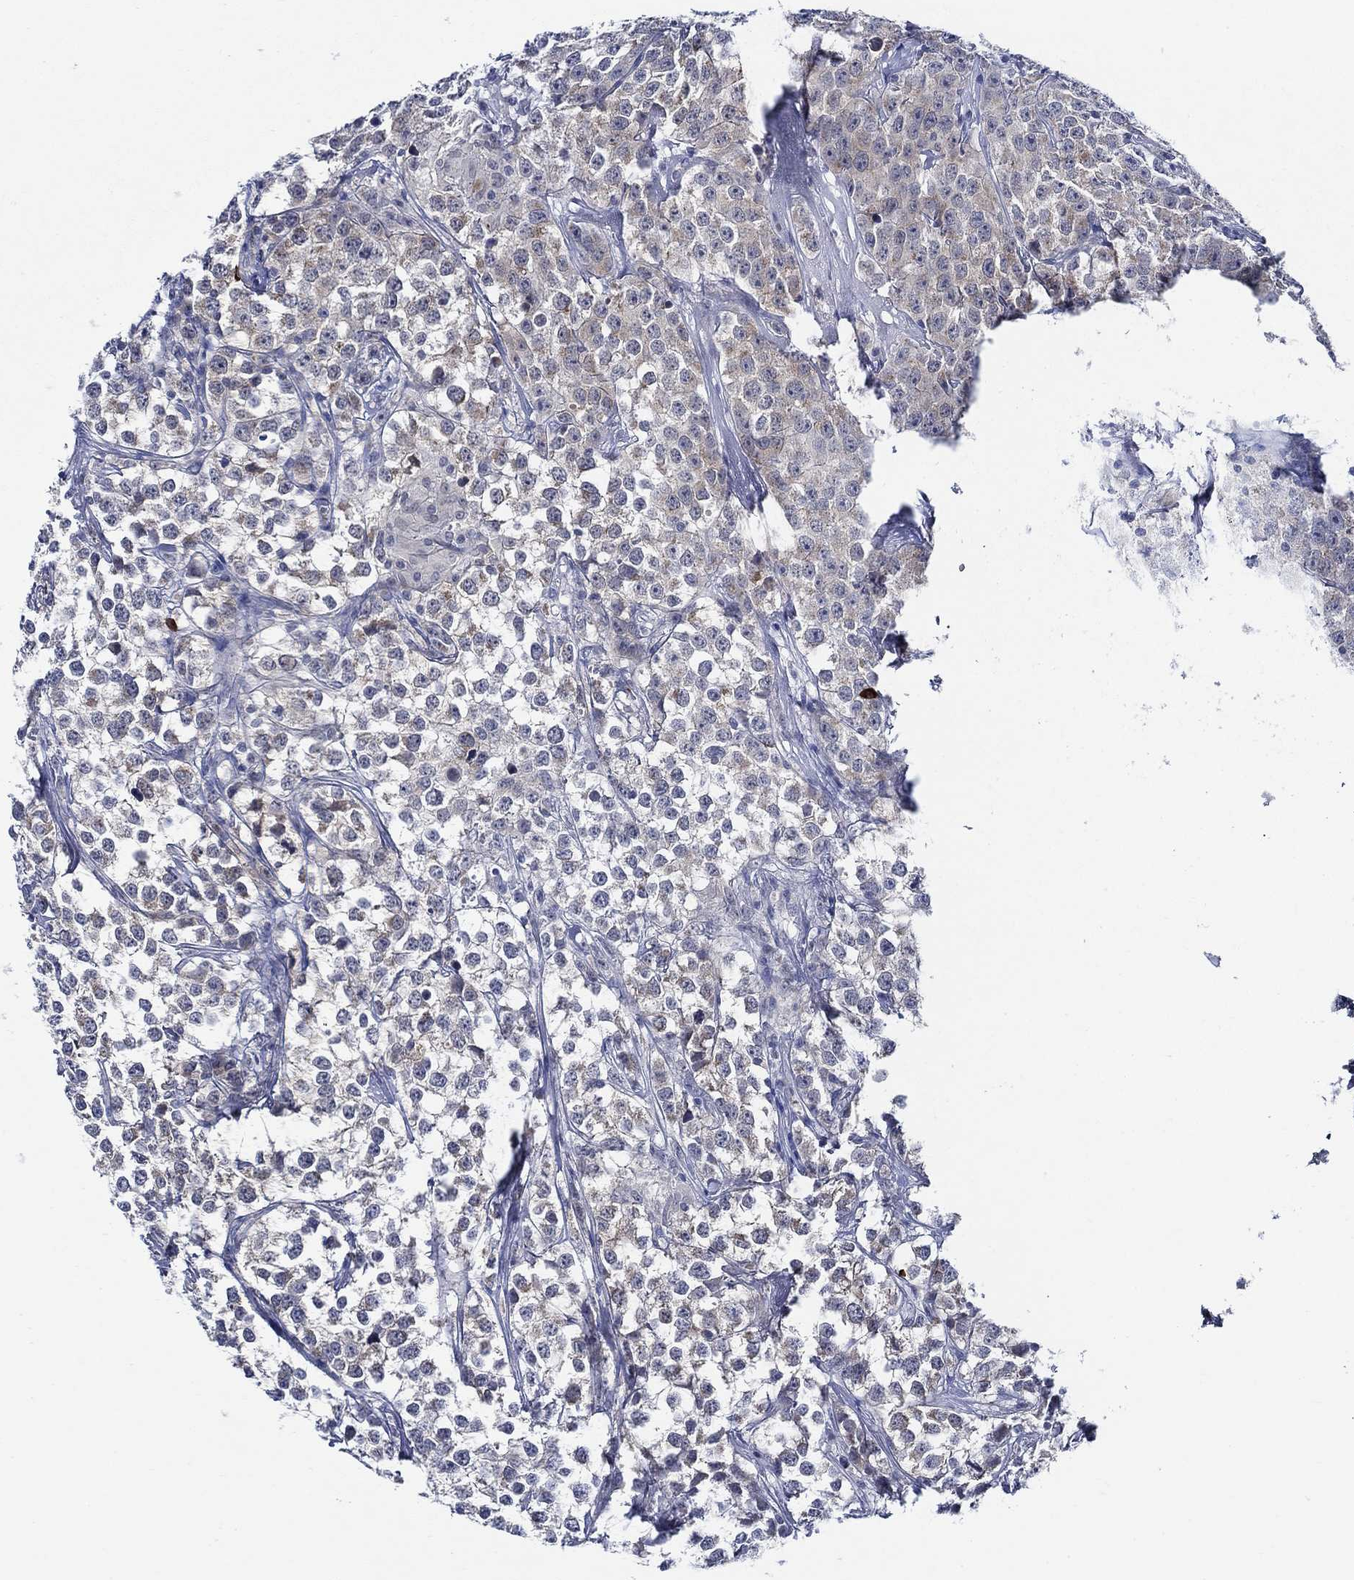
{"staining": {"intensity": "weak", "quantity": "<25%", "location": "cytoplasmic/membranous"}, "tissue": "testis cancer", "cell_type": "Tumor cells", "image_type": "cancer", "snomed": [{"axis": "morphology", "description": "Seminoma, NOS"}, {"axis": "topography", "description": "Testis"}], "caption": "A high-resolution photomicrograph shows immunohistochemistry (IHC) staining of testis seminoma, which demonstrates no significant positivity in tumor cells.", "gene": "ALOX12", "patient": {"sex": "male", "age": 59}}